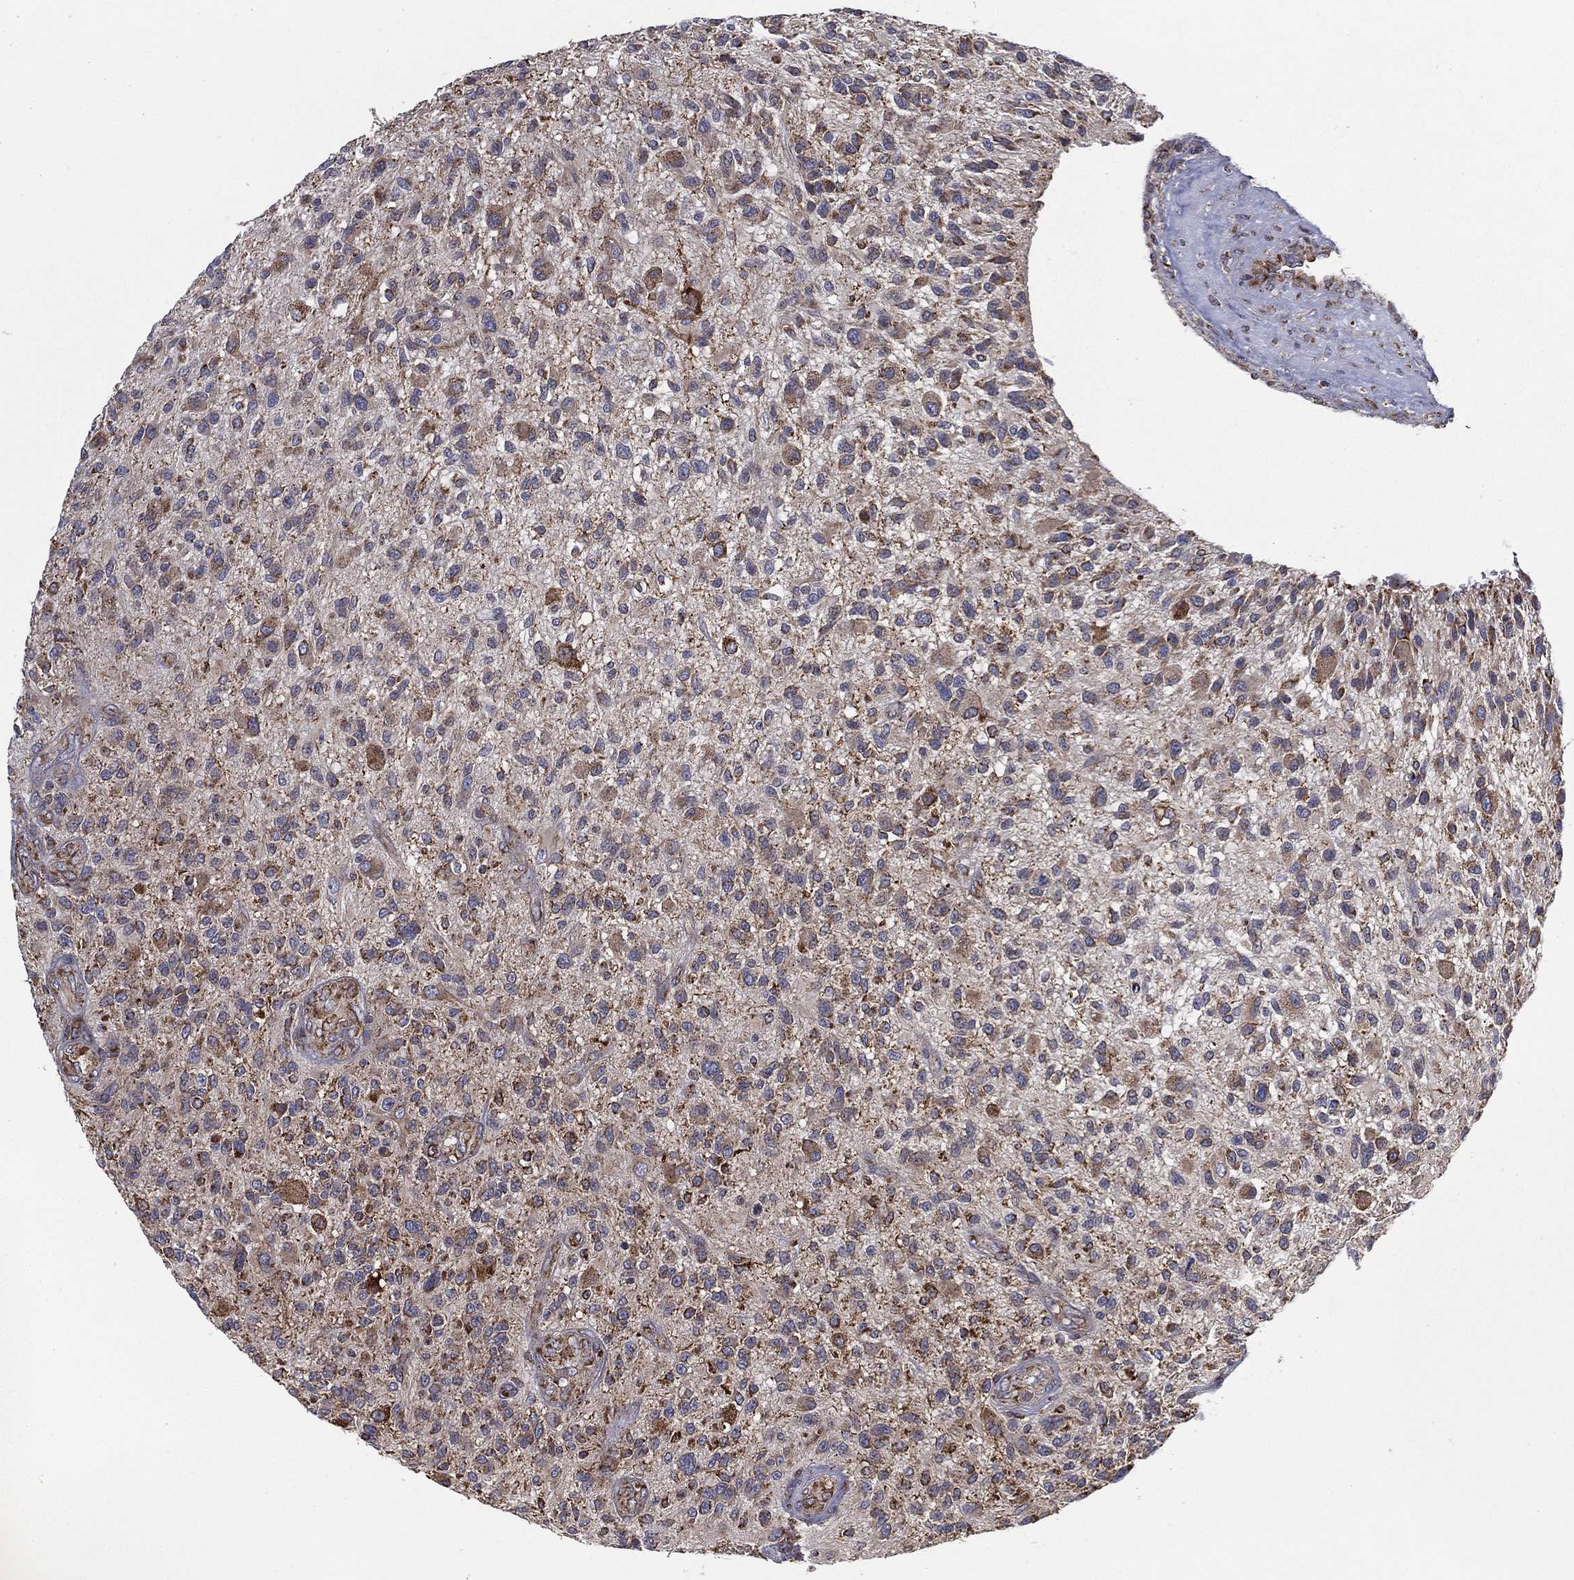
{"staining": {"intensity": "moderate", "quantity": "25%-75%", "location": "cytoplasmic/membranous"}, "tissue": "glioma", "cell_type": "Tumor cells", "image_type": "cancer", "snomed": [{"axis": "morphology", "description": "Glioma, malignant, High grade"}, {"axis": "topography", "description": "Brain"}], "caption": "This photomicrograph demonstrates immunohistochemistry staining of human glioma, with medium moderate cytoplasmic/membranous staining in approximately 25%-75% of tumor cells.", "gene": "MT-CYB", "patient": {"sex": "male", "age": 47}}